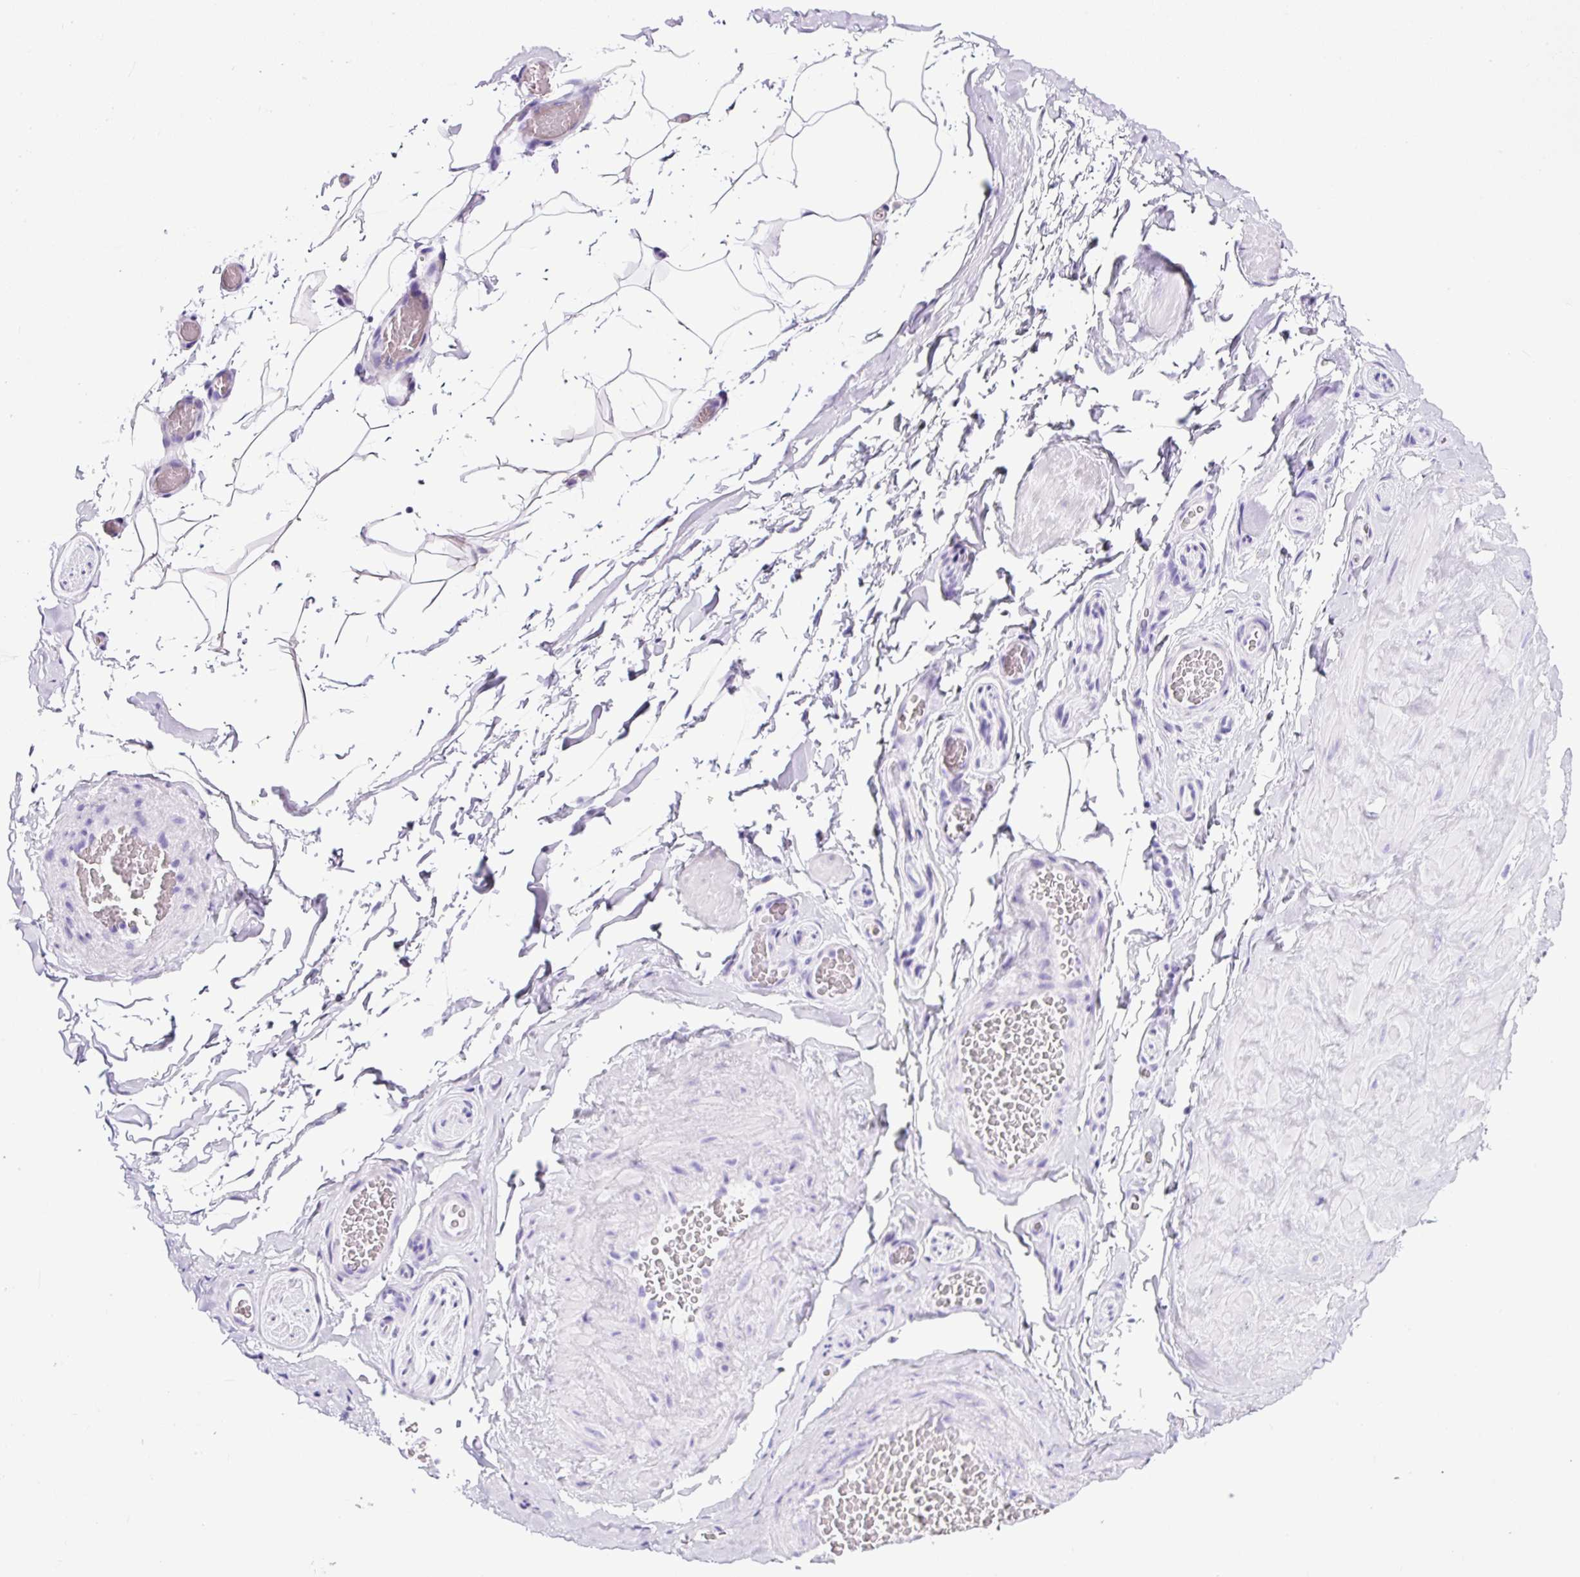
{"staining": {"intensity": "negative", "quantity": "none", "location": "none"}, "tissue": "adipose tissue", "cell_type": "Adipocytes", "image_type": "normal", "snomed": [{"axis": "morphology", "description": "Normal tissue, NOS"}, {"axis": "topography", "description": "Vascular tissue"}, {"axis": "topography", "description": "Peripheral nerve tissue"}], "caption": "Adipose tissue stained for a protein using immunohistochemistry reveals no positivity adipocytes.", "gene": "CEL", "patient": {"sex": "male", "age": 41}}